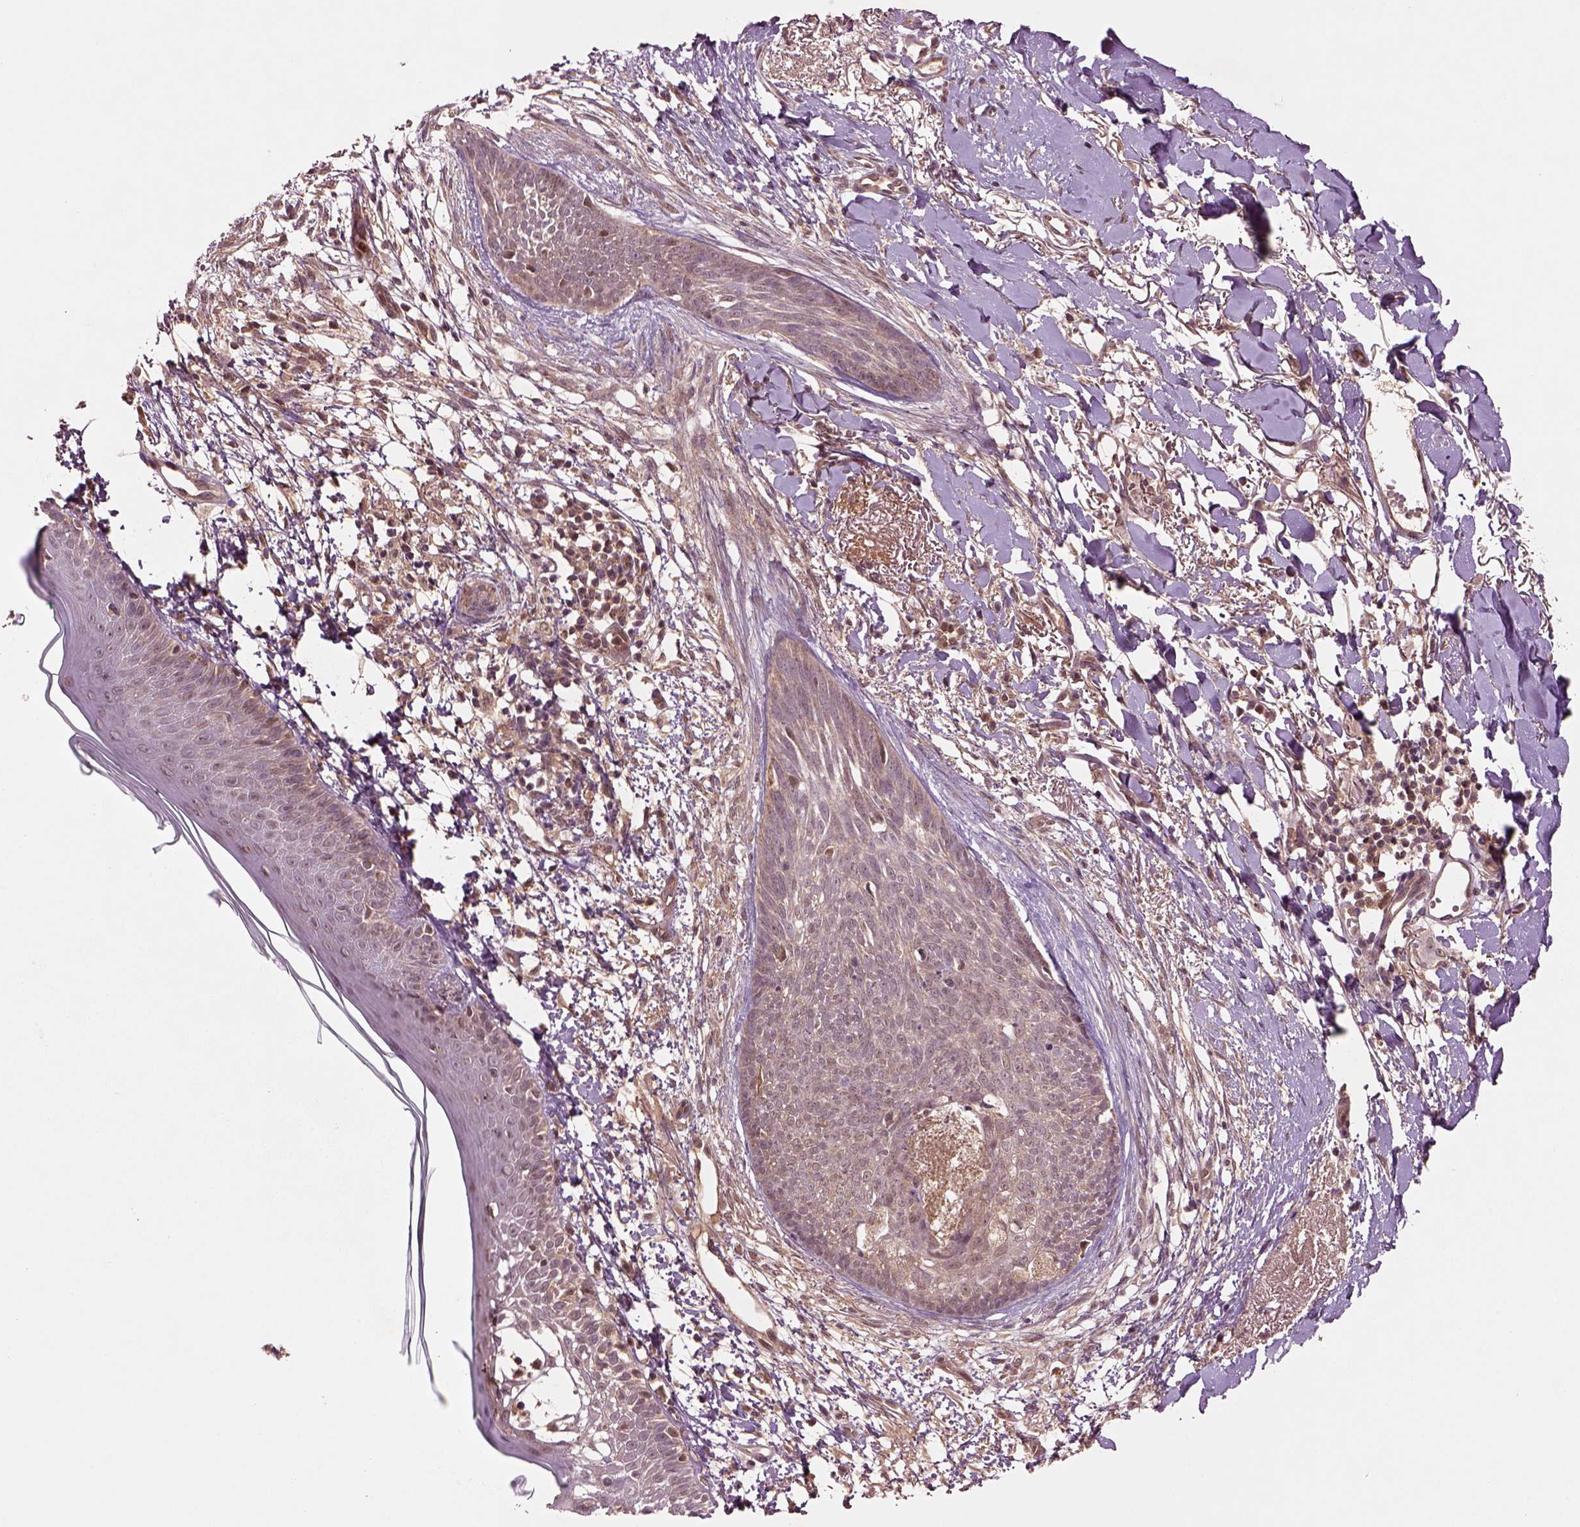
{"staining": {"intensity": "negative", "quantity": "none", "location": "none"}, "tissue": "skin cancer", "cell_type": "Tumor cells", "image_type": "cancer", "snomed": [{"axis": "morphology", "description": "Normal tissue, NOS"}, {"axis": "morphology", "description": "Basal cell carcinoma"}, {"axis": "topography", "description": "Skin"}], "caption": "Tumor cells show no significant positivity in basal cell carcinoma (skin).", "gene": "MDP1", "patient": {"sex": "male", "age": 84}}